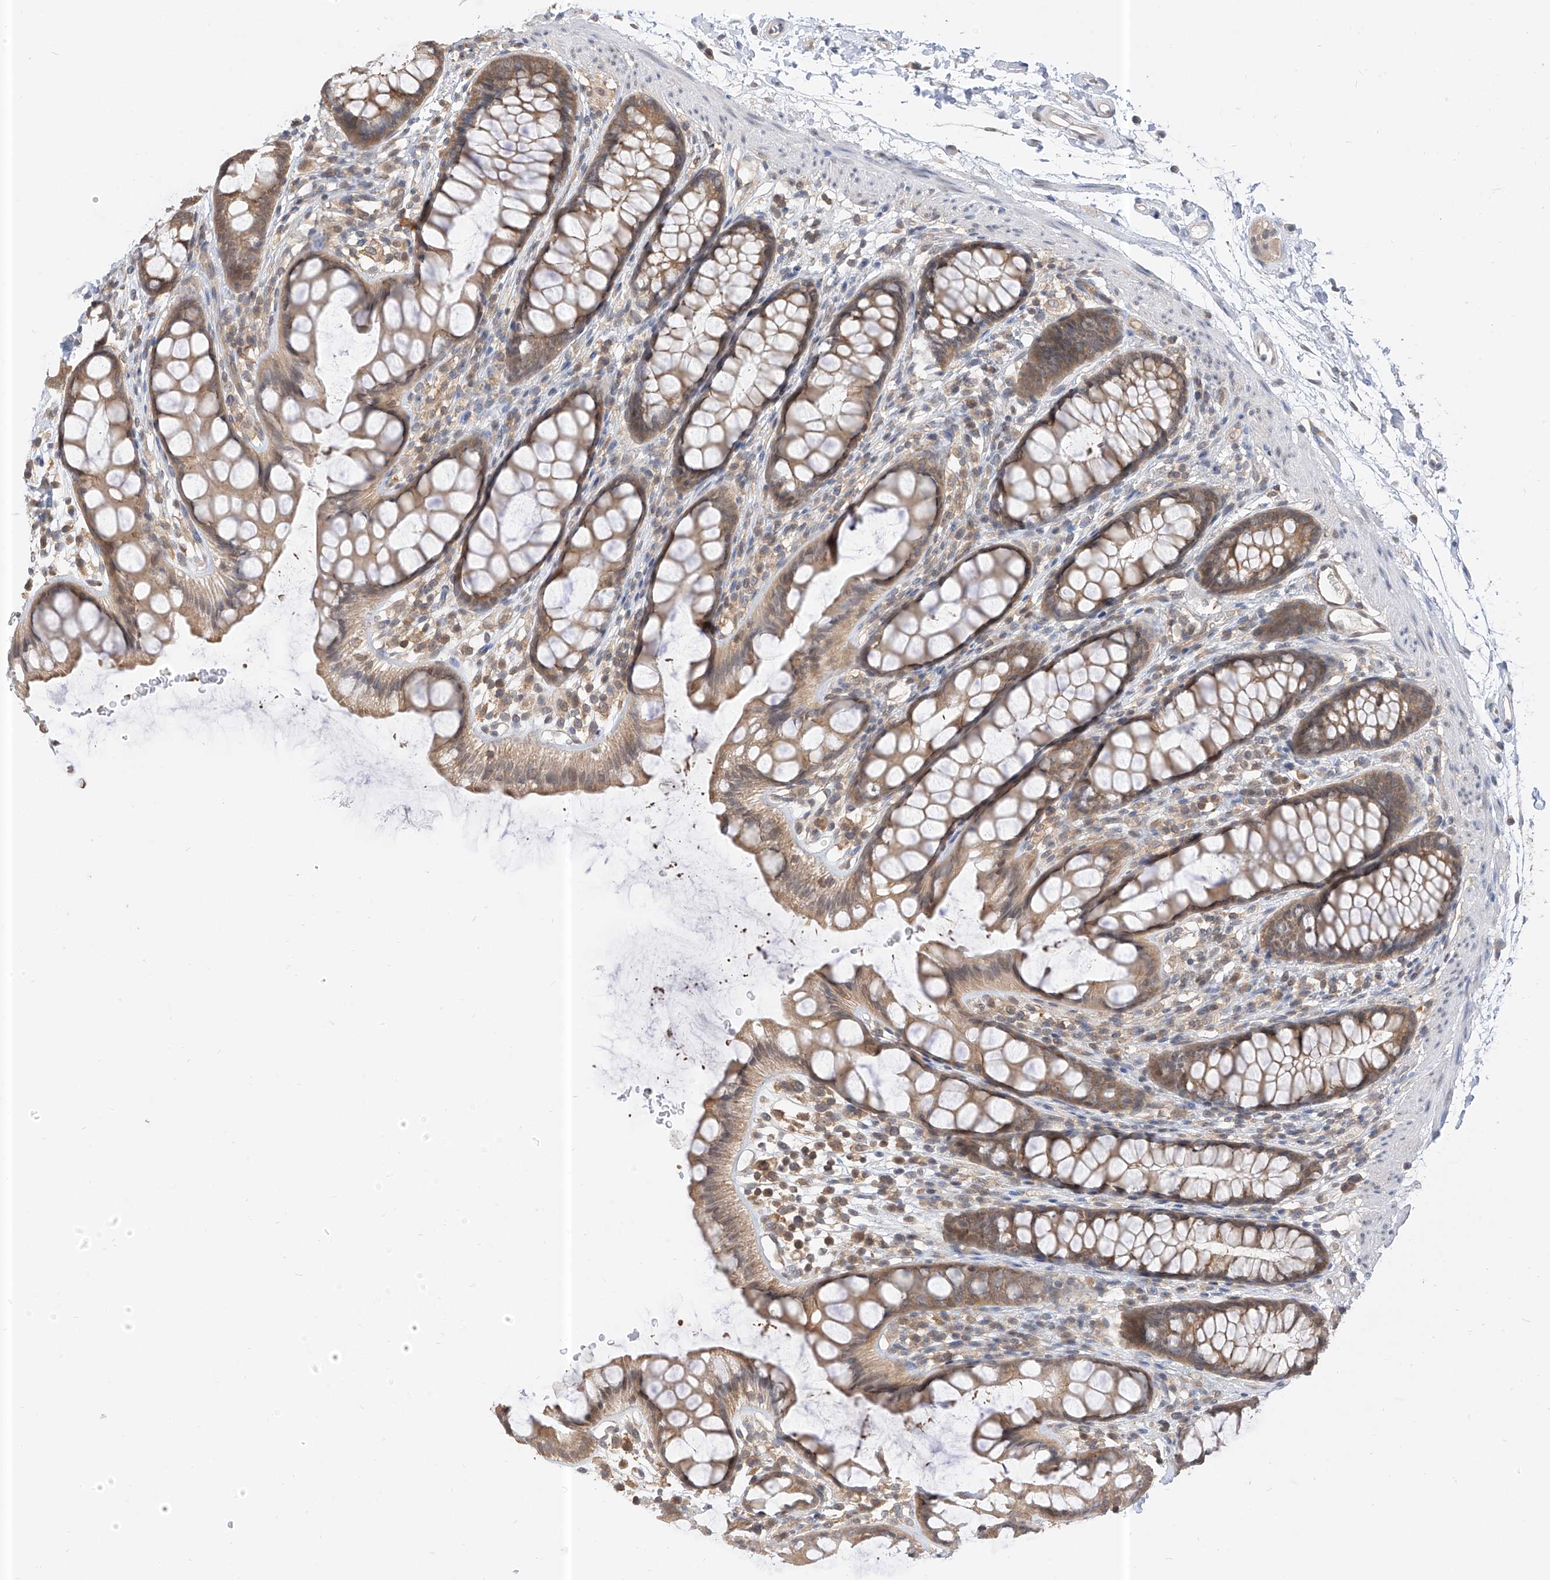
{"staining": {"intensity": "moderate", "quantity": ">75%", "location": "cytoplasmic/membranous"}, "tissue": "rectum", "cell_type": "Glandular cells", "image_type": "normal", "snomed": [{"axis": "morphology", "description": "Normal tissue, NOS"}, {"axis": "topography", "description": "Rectum"}], "caption": "This micrograph displays normal rectum stained with IHC to label a protein in brown. The cytoplasmic/membranous of glandular cells show moderate positivity for the protein. Nuclei are counter-stained blue.", "gene": "PPA2", "patient": {"sex": "female", "age": 65}}